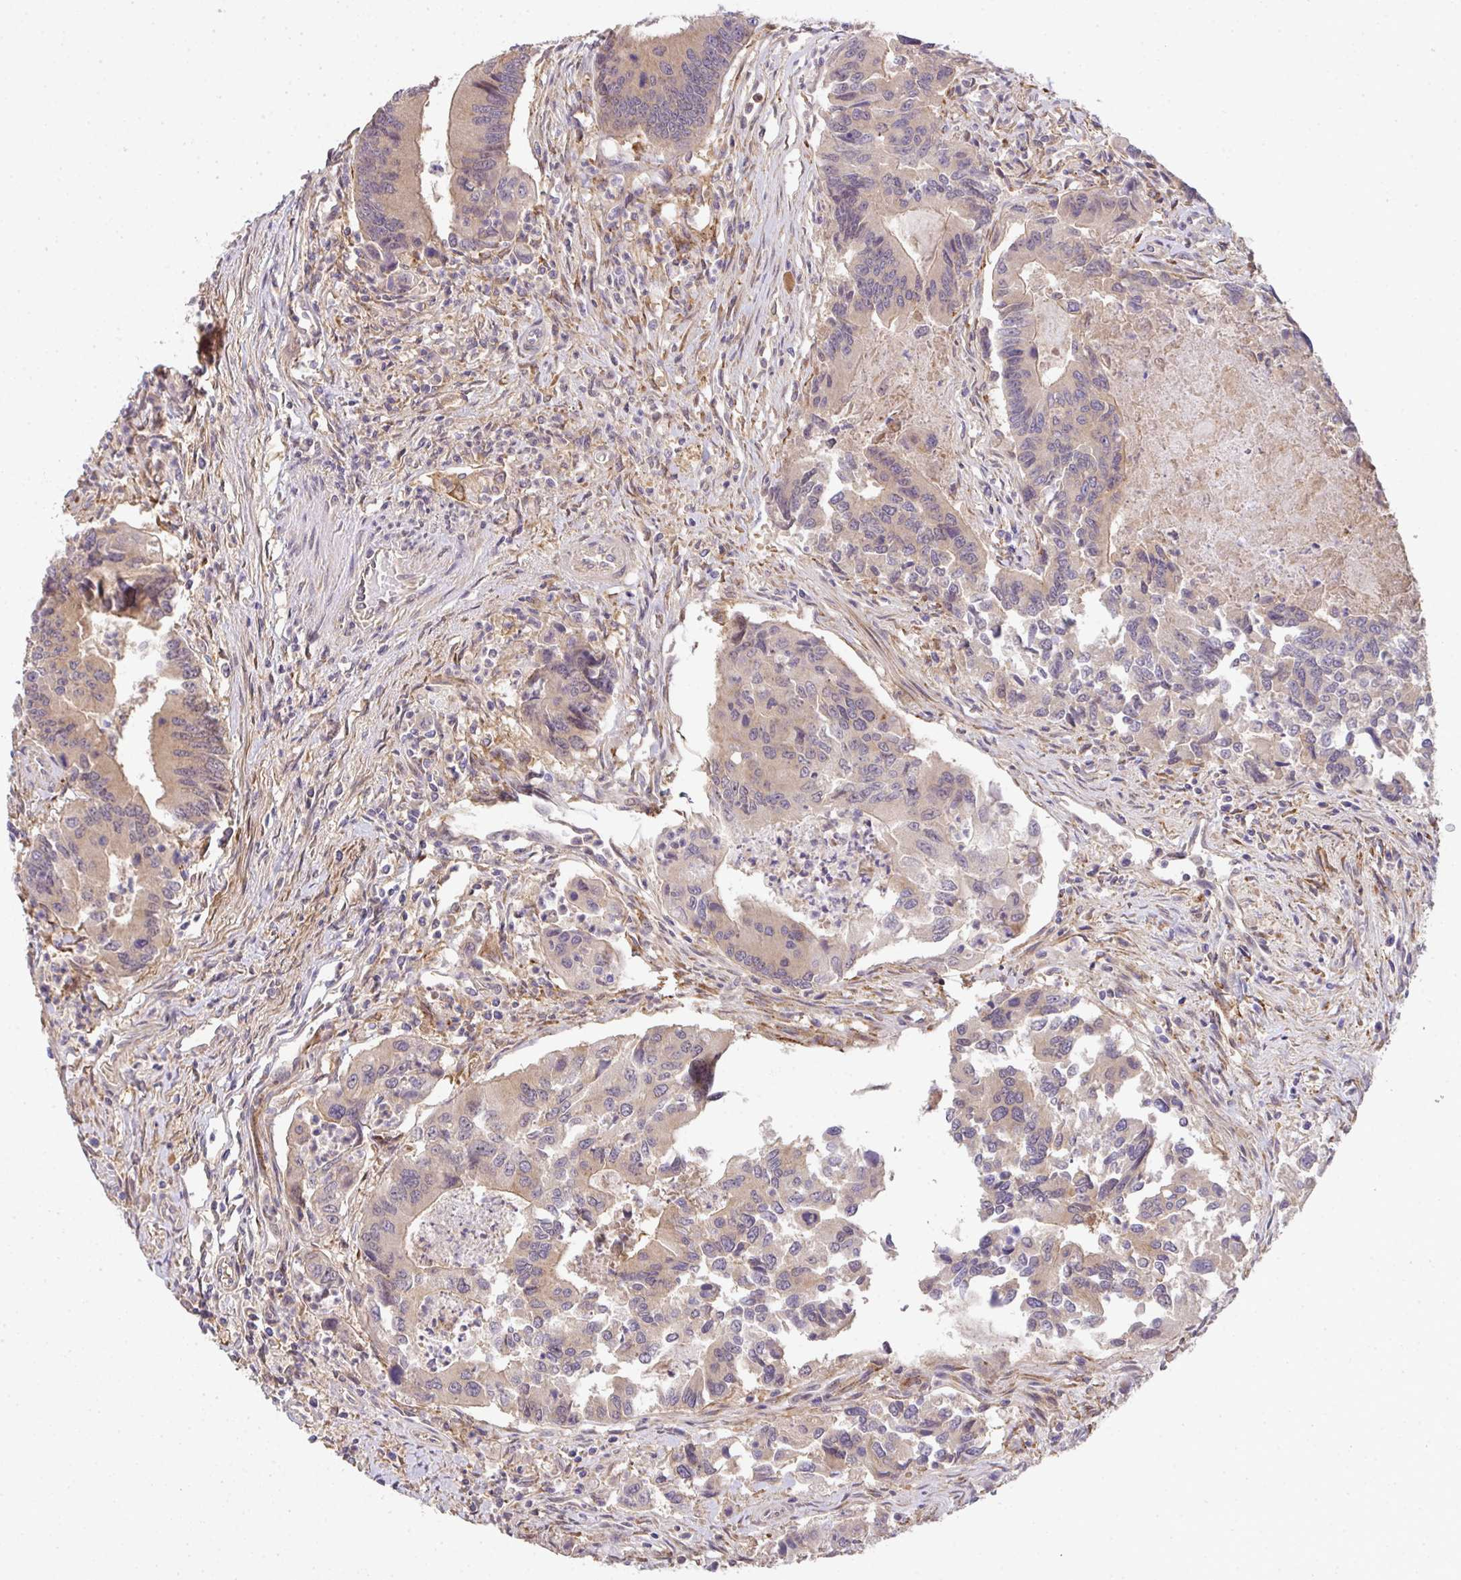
{"staining": {"intensity": "weak", "quantity": "<25%", "location": "cytoplasmic/membranous"}, "tissue": "colorectal cancer", "cell_type": "Tumor cells", "image_type": "cancer", "snomed": [{"axis": "morphology", "description": "Adenocarcinoma, NOS"}, {"axis": "topography", "description": "Colon"}], "caption": "This is an IHC photomicrograph of human colorectal adenocarcinoma. There is no expression in tumor cells.", "gene": "EEF1AKMT1", "patient": {"sex": "female", "age": 67}}